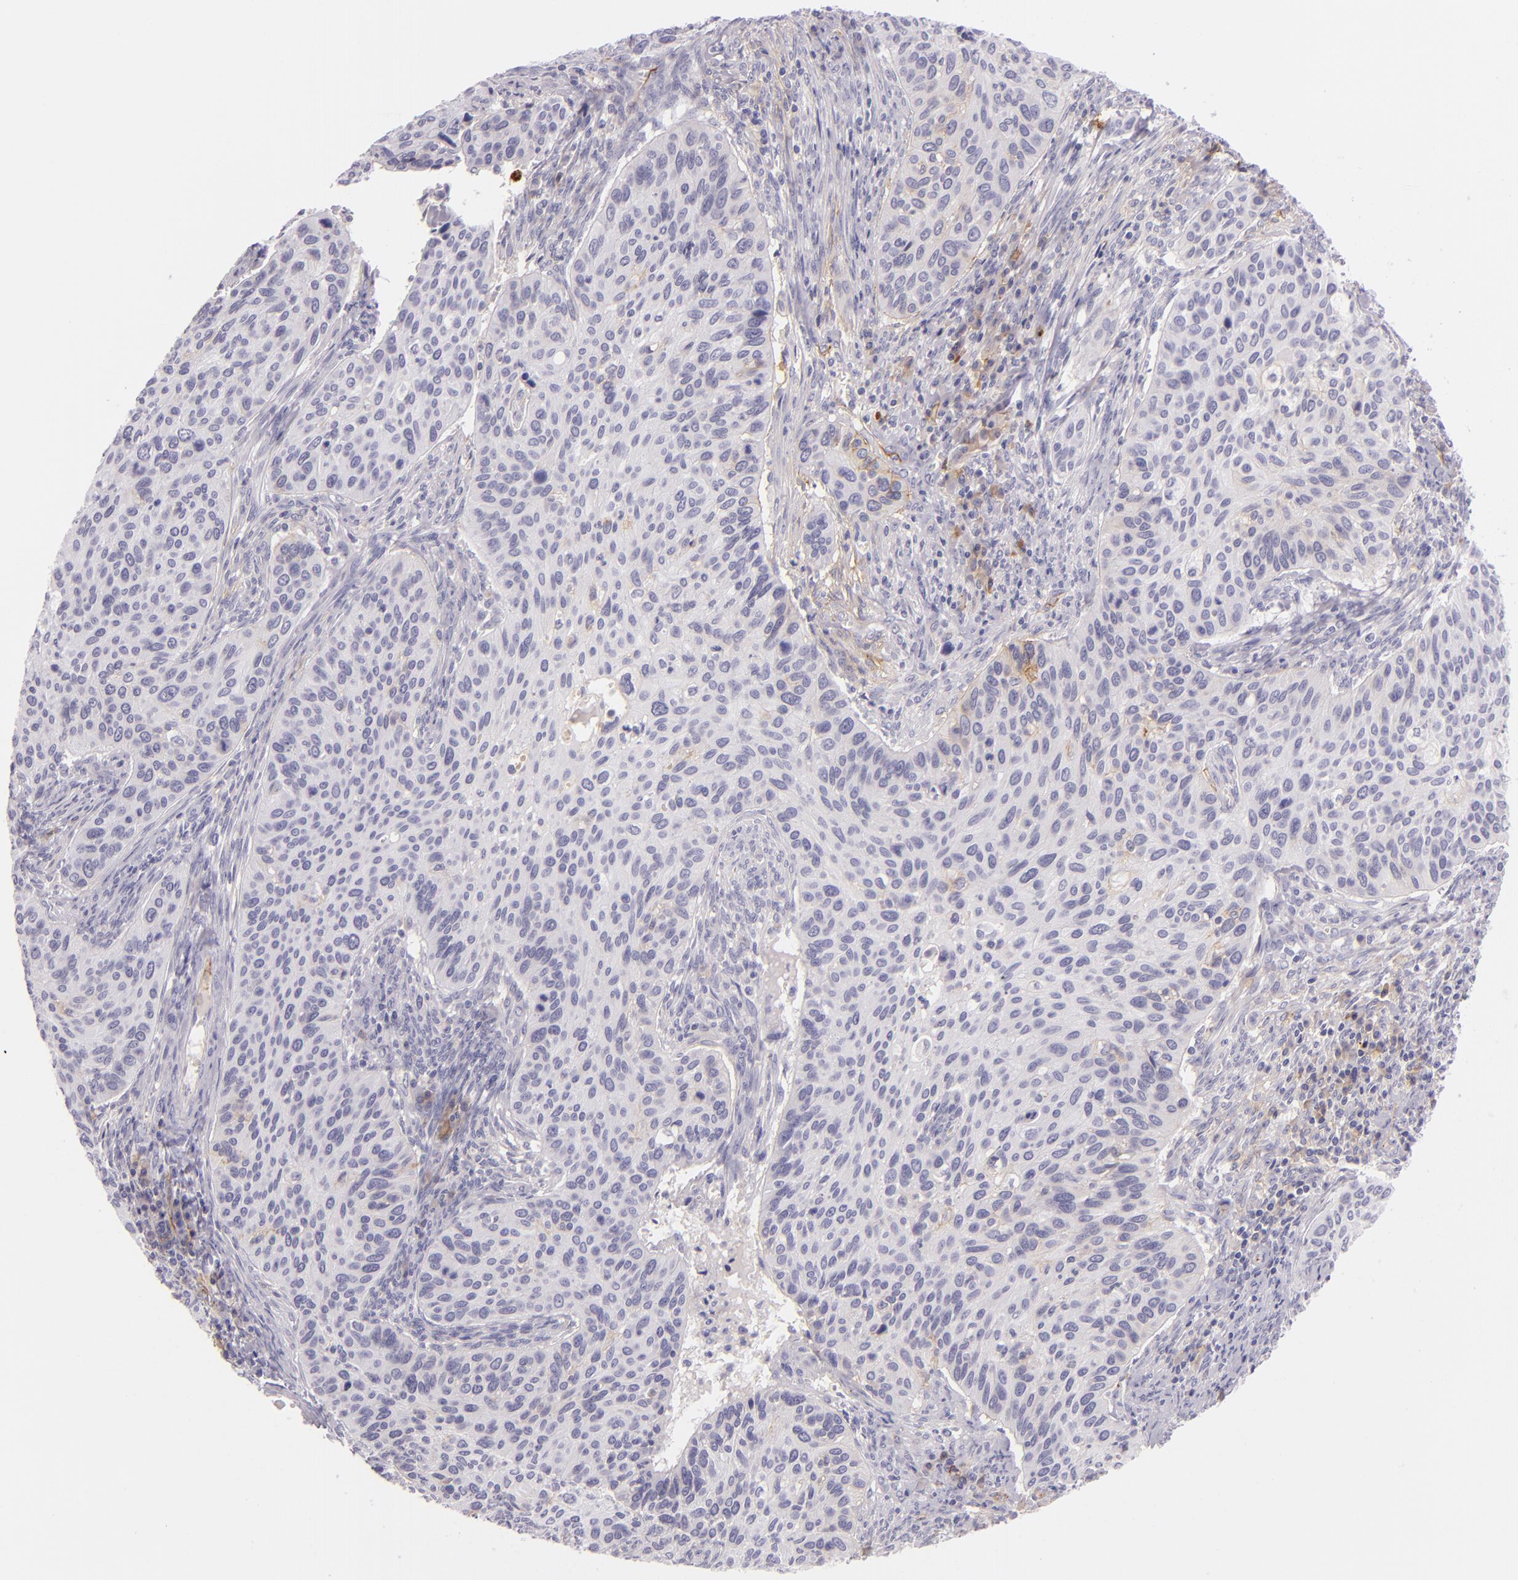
{"staining": {"intensity": "negative", "quantity": "none", "location": "none"}, "tissue": "cervical cancer", "cell_type": "Tumor cells", "image_type": "cancer", "snomed": [{"axis": "morphology", "description": "Adenocarcinoma, NOS"}, {"axis": "topography", "description": "Cervix"}], "caption": "DAB (3,3'-diaminobenzidine) immunohistochemical staining of cervical cancer demonstrates no significant staining in tumor cells.", "gene": "ICAM1", "patient": {"sex": "female", "age": 29}}